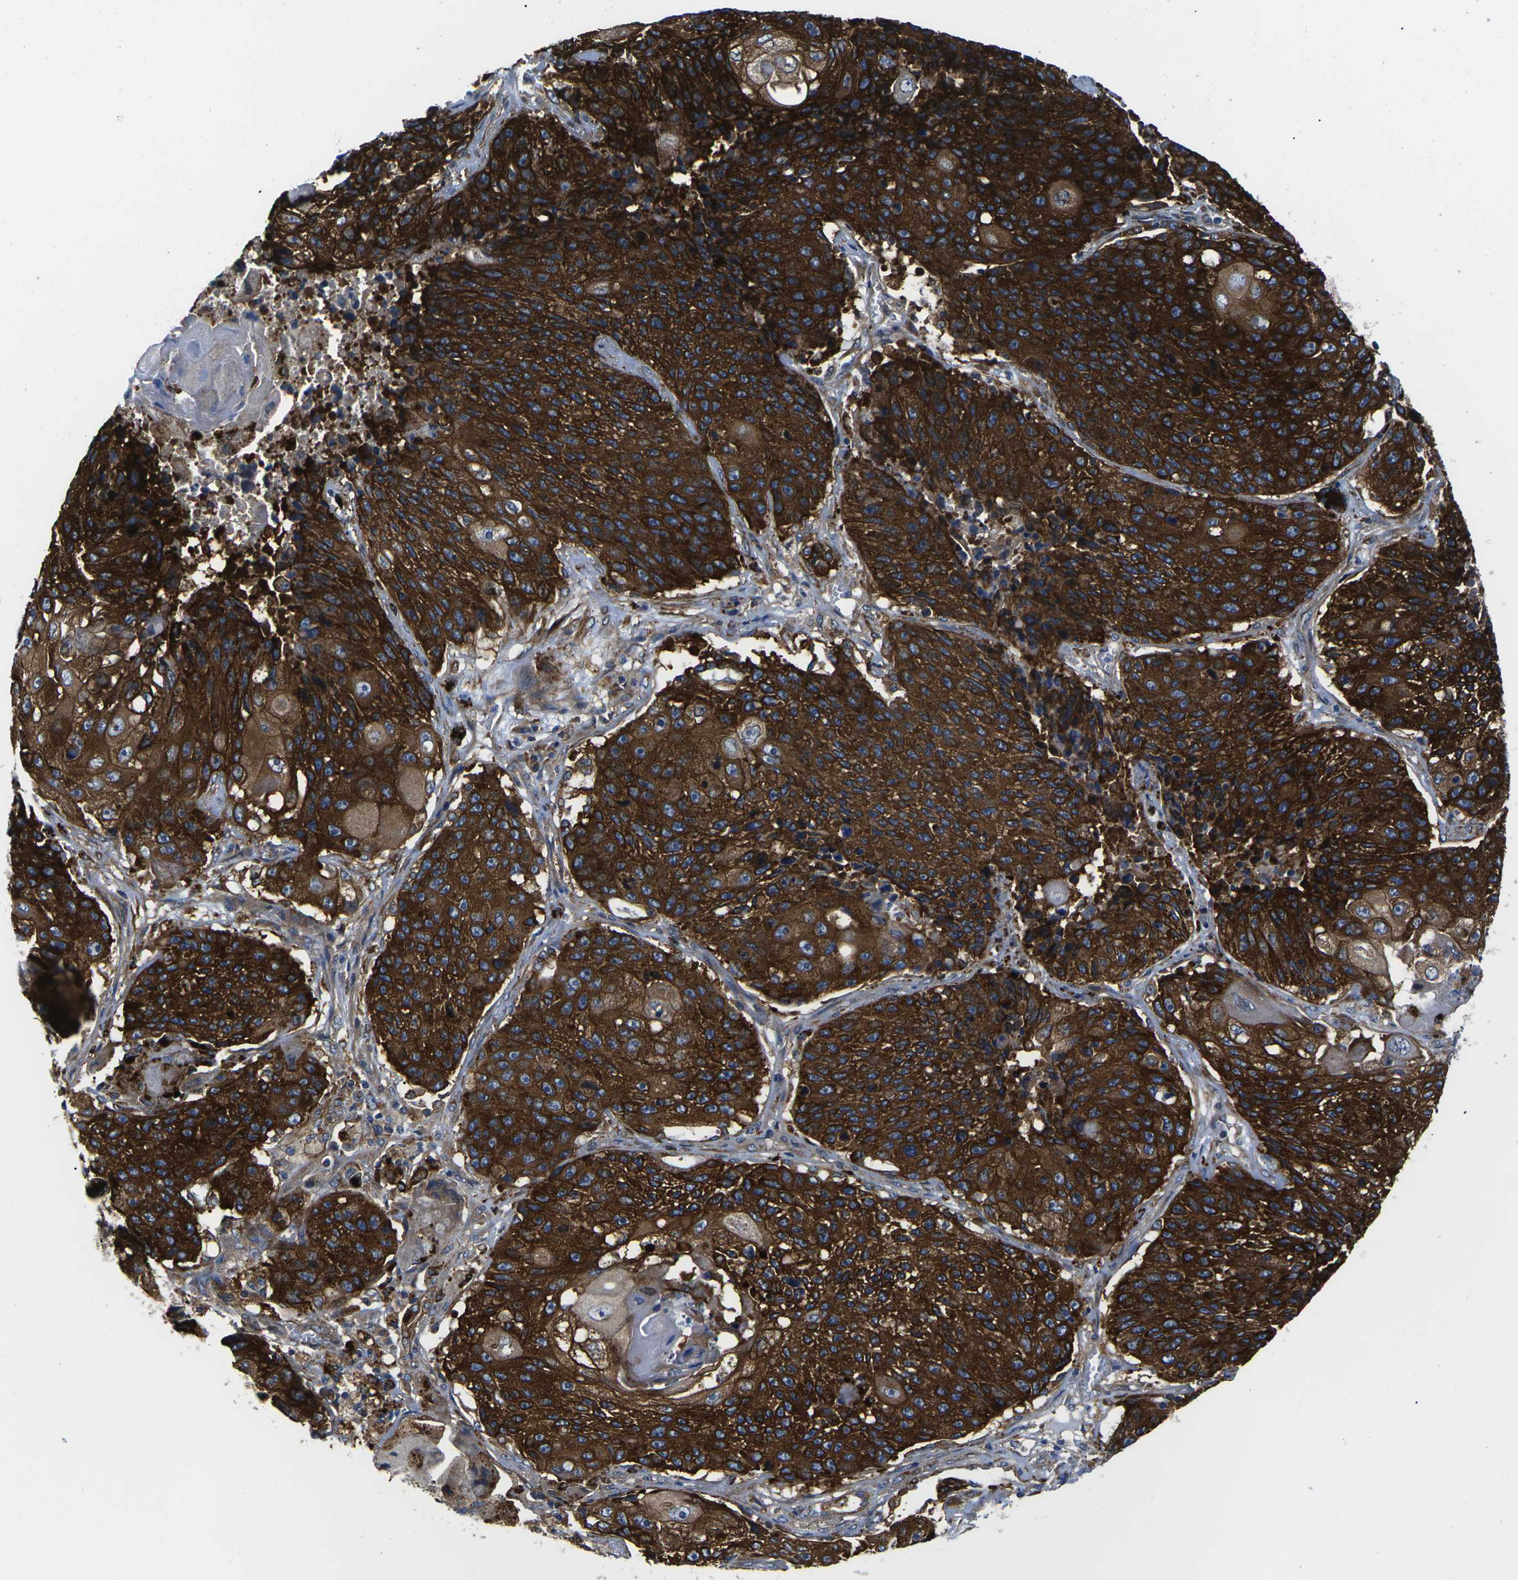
{"staining": {"intensity": "strong", "quantity": ">75%", "location": "cytoplasmic/membranous"}, "tissue": "lung cancer", "cell_type": "Tumor cells", "image_type": "cancer", "snomed": [{"axis": "morphology", "description": "Squamous cell carcinoma, NOS"}, {"axis": "topography", "description": "Lung"}], "caption": "Lung squamous cell carcinoma stained with a brown dye demonstrates strong cytoplasmic/membranous positive staining in approximately >75% of tumor cells.", "gene": "DLG1", "patient": {"sex": "male", "age": 61}}